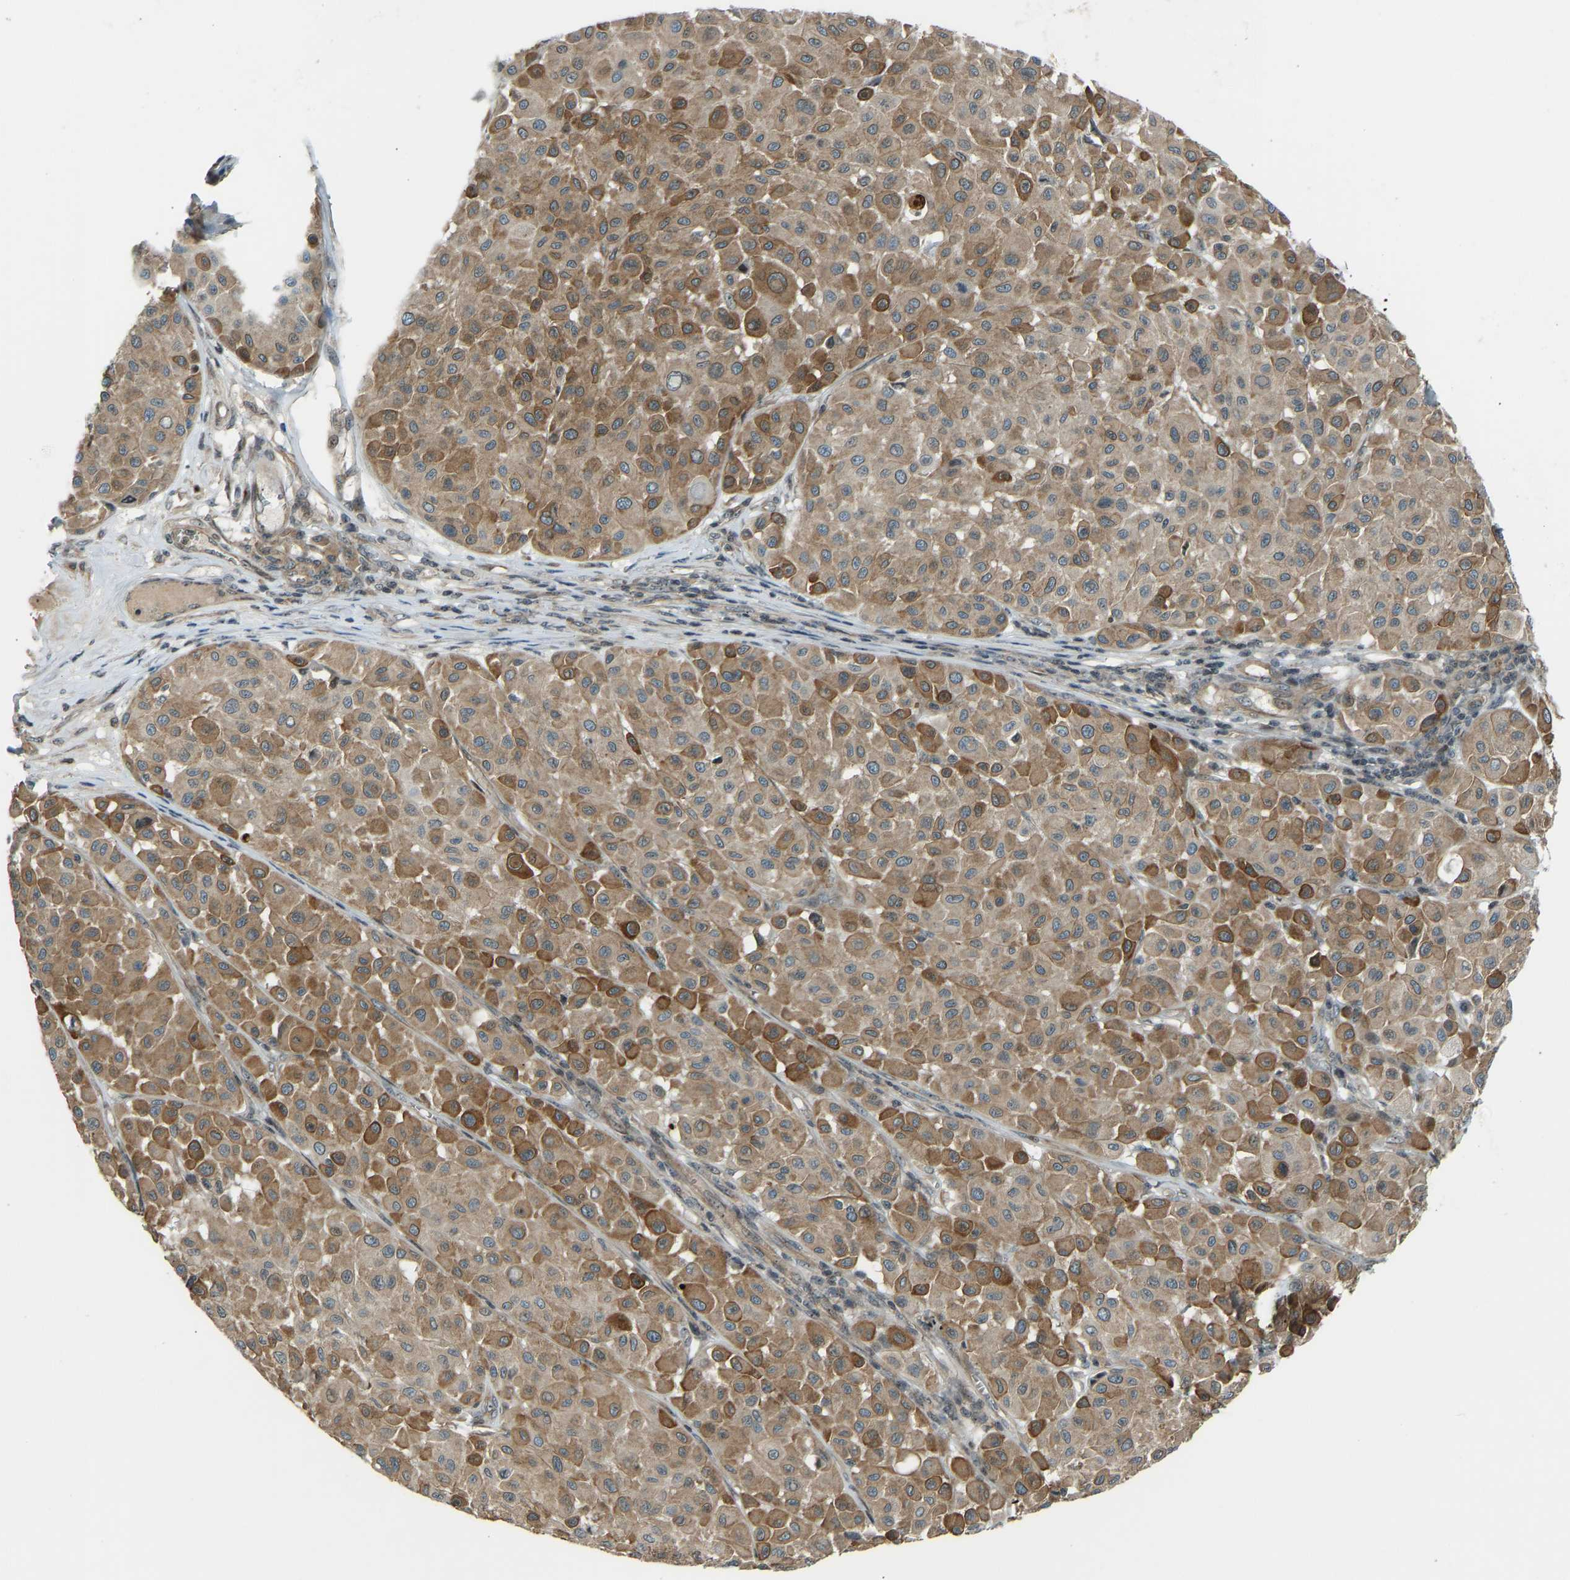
{"staining": {"intensity": "moderate", "quantity": ">75%", "location": "cytoplasmic/membranous"}, "tissue": "melanoma", "cell_type": "Tumor cells", "image_type": "cancer", "snomed": [{"axis": "morphology", "description": "Malignant melanoma, Metastatic site"}, {"axis": "topography", "description": "Soft tissue"}], "caption": "Tumor cells exhibit medium levels of moderate cytoplasmic/membranous expression in about >75% of cells in malignant melanoma (metastatic site).", "gene": "SVOPL", "patient": {"sex": "male", "age": 41}}